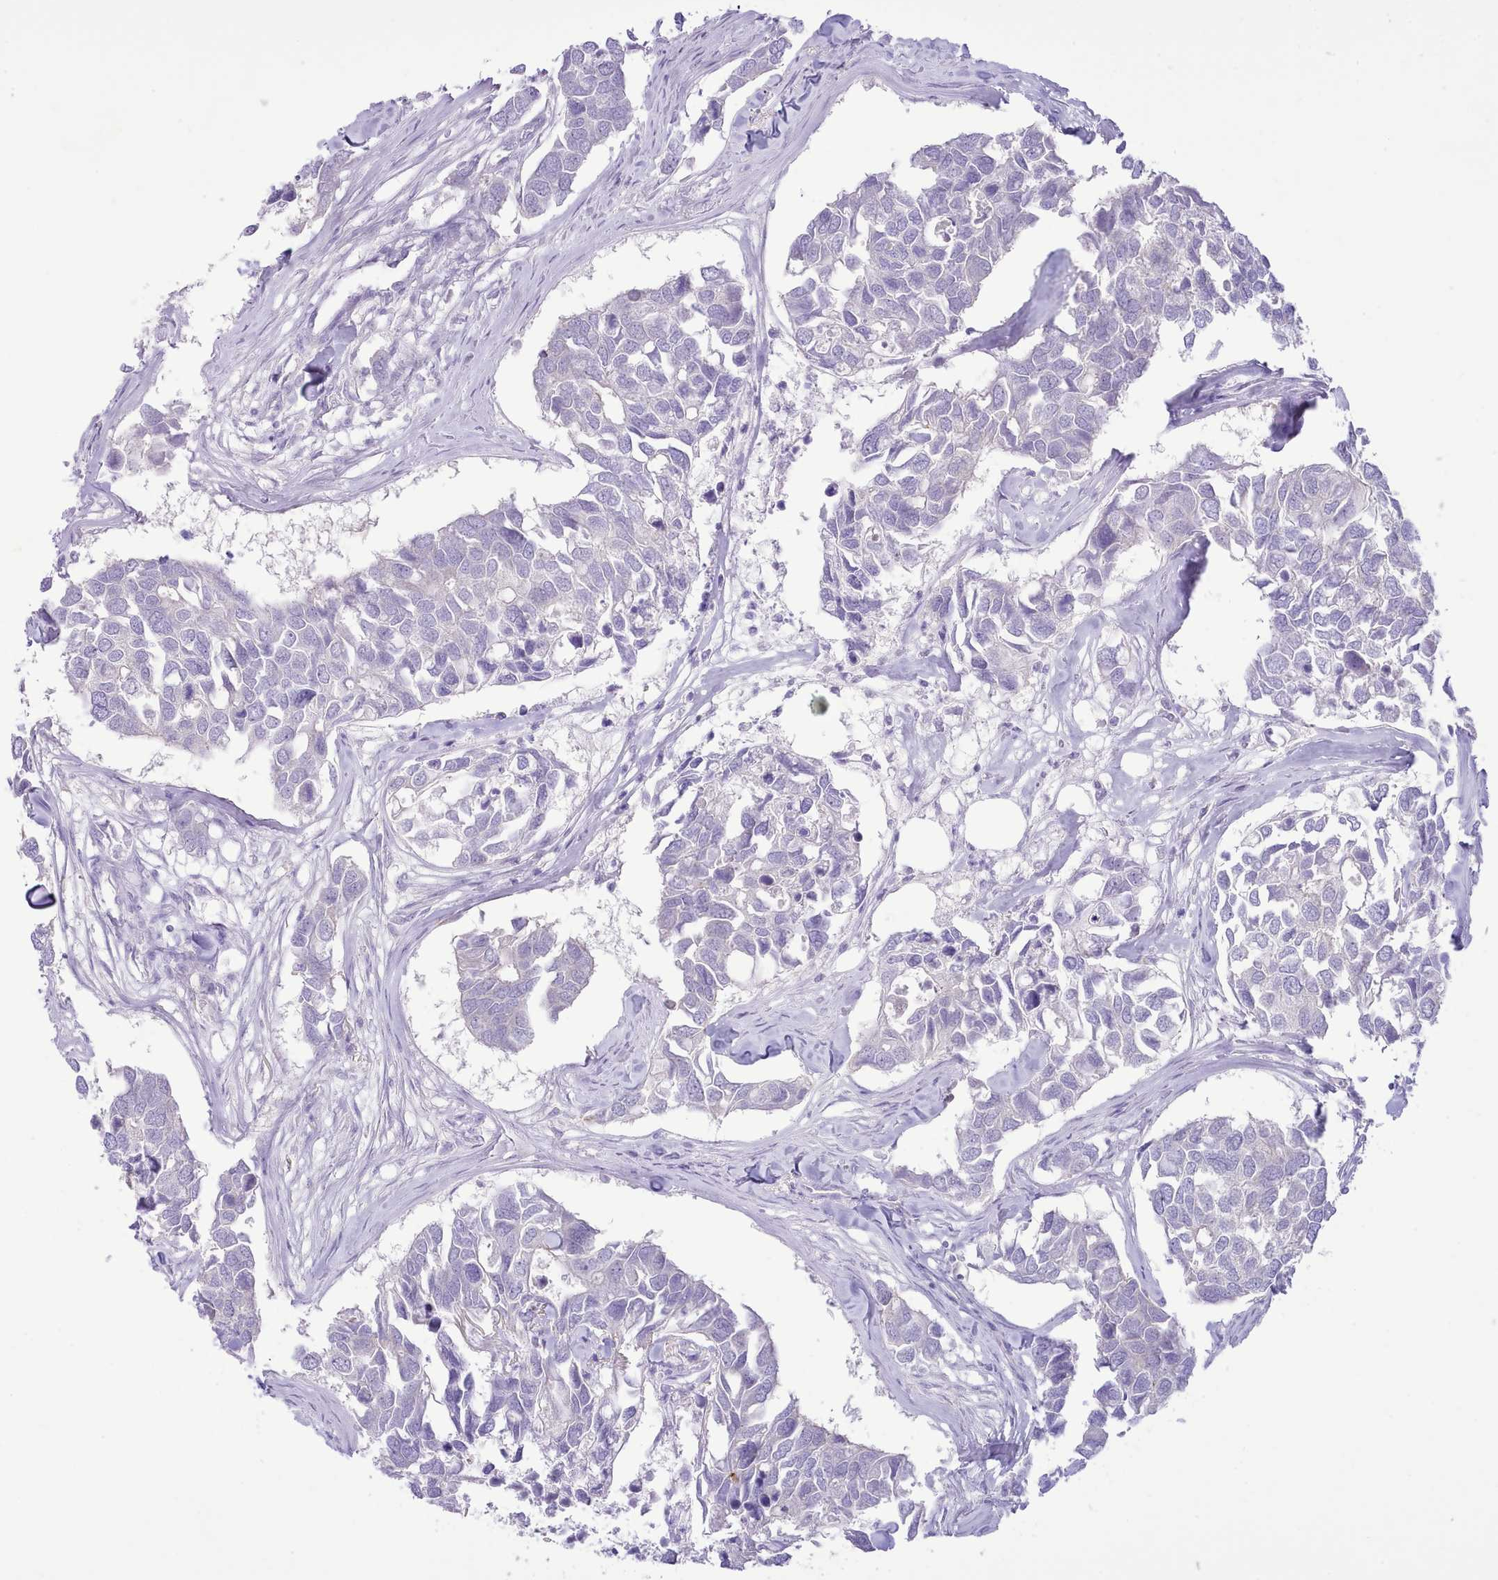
{"staining": {"intensity": "negative", "quantity": "none", "location": "none"}, "tissue": "breast cancer", "cell_type": "Tumor cells", "image_type": "cancer", "snomed": [{"axis": "morphology", "description": "Duct carcinoma"}, {"axis": "topography", "description": "Breast"}], "caption": "This is an immunohistochemistry (IHC) histopathology image of breast cancer (intraductal carcinoma). There is no positivity in tumor cells.", "gene": "MDFI", "patient": {"sex": "female", "age": 83}}